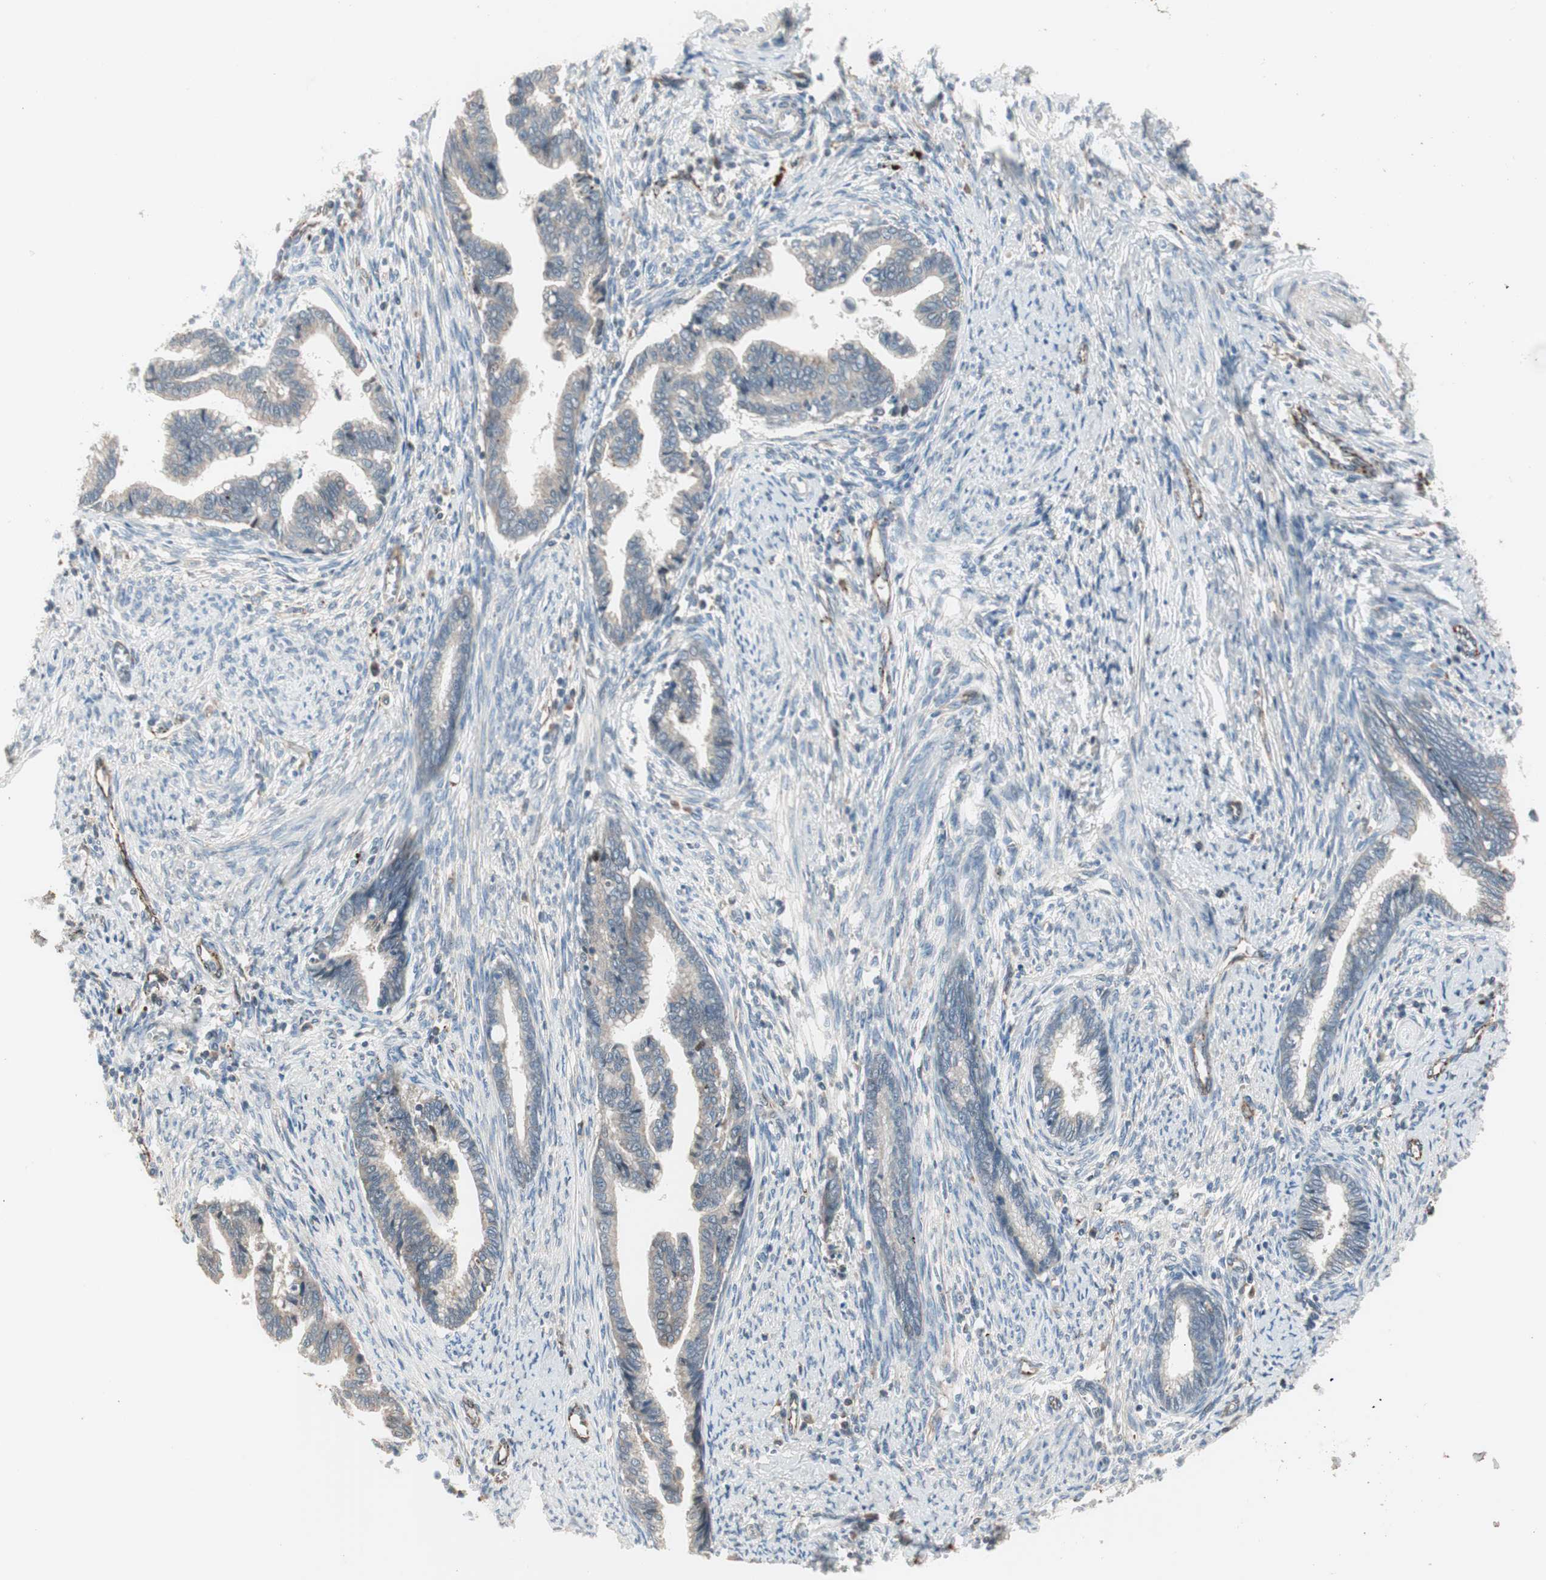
{"staining": {"intensity": "weak", "quantity": "25%-75%", "location": "cytoplasmic/membranous"}, "tissue": "cervical cancer", "cell_type": "Tumor cells", "image_type": "cancer", "snomed": [{"axis": "morphology", "description": "Adenocarcinoma, NOS"}, {"axis": "topography", "description": "Cervix"}], "caption": "Immunohistochemical staining of cervical adenocarcinoma reveals low levels of weak cytoplasmic/membranous positivity in about 25%-75% of tumor cells. The protein is shown in brown color, while the nuclei are stained blue.", "gene": "FGFR4", "patient": {"sex": "female", "age": 44}}